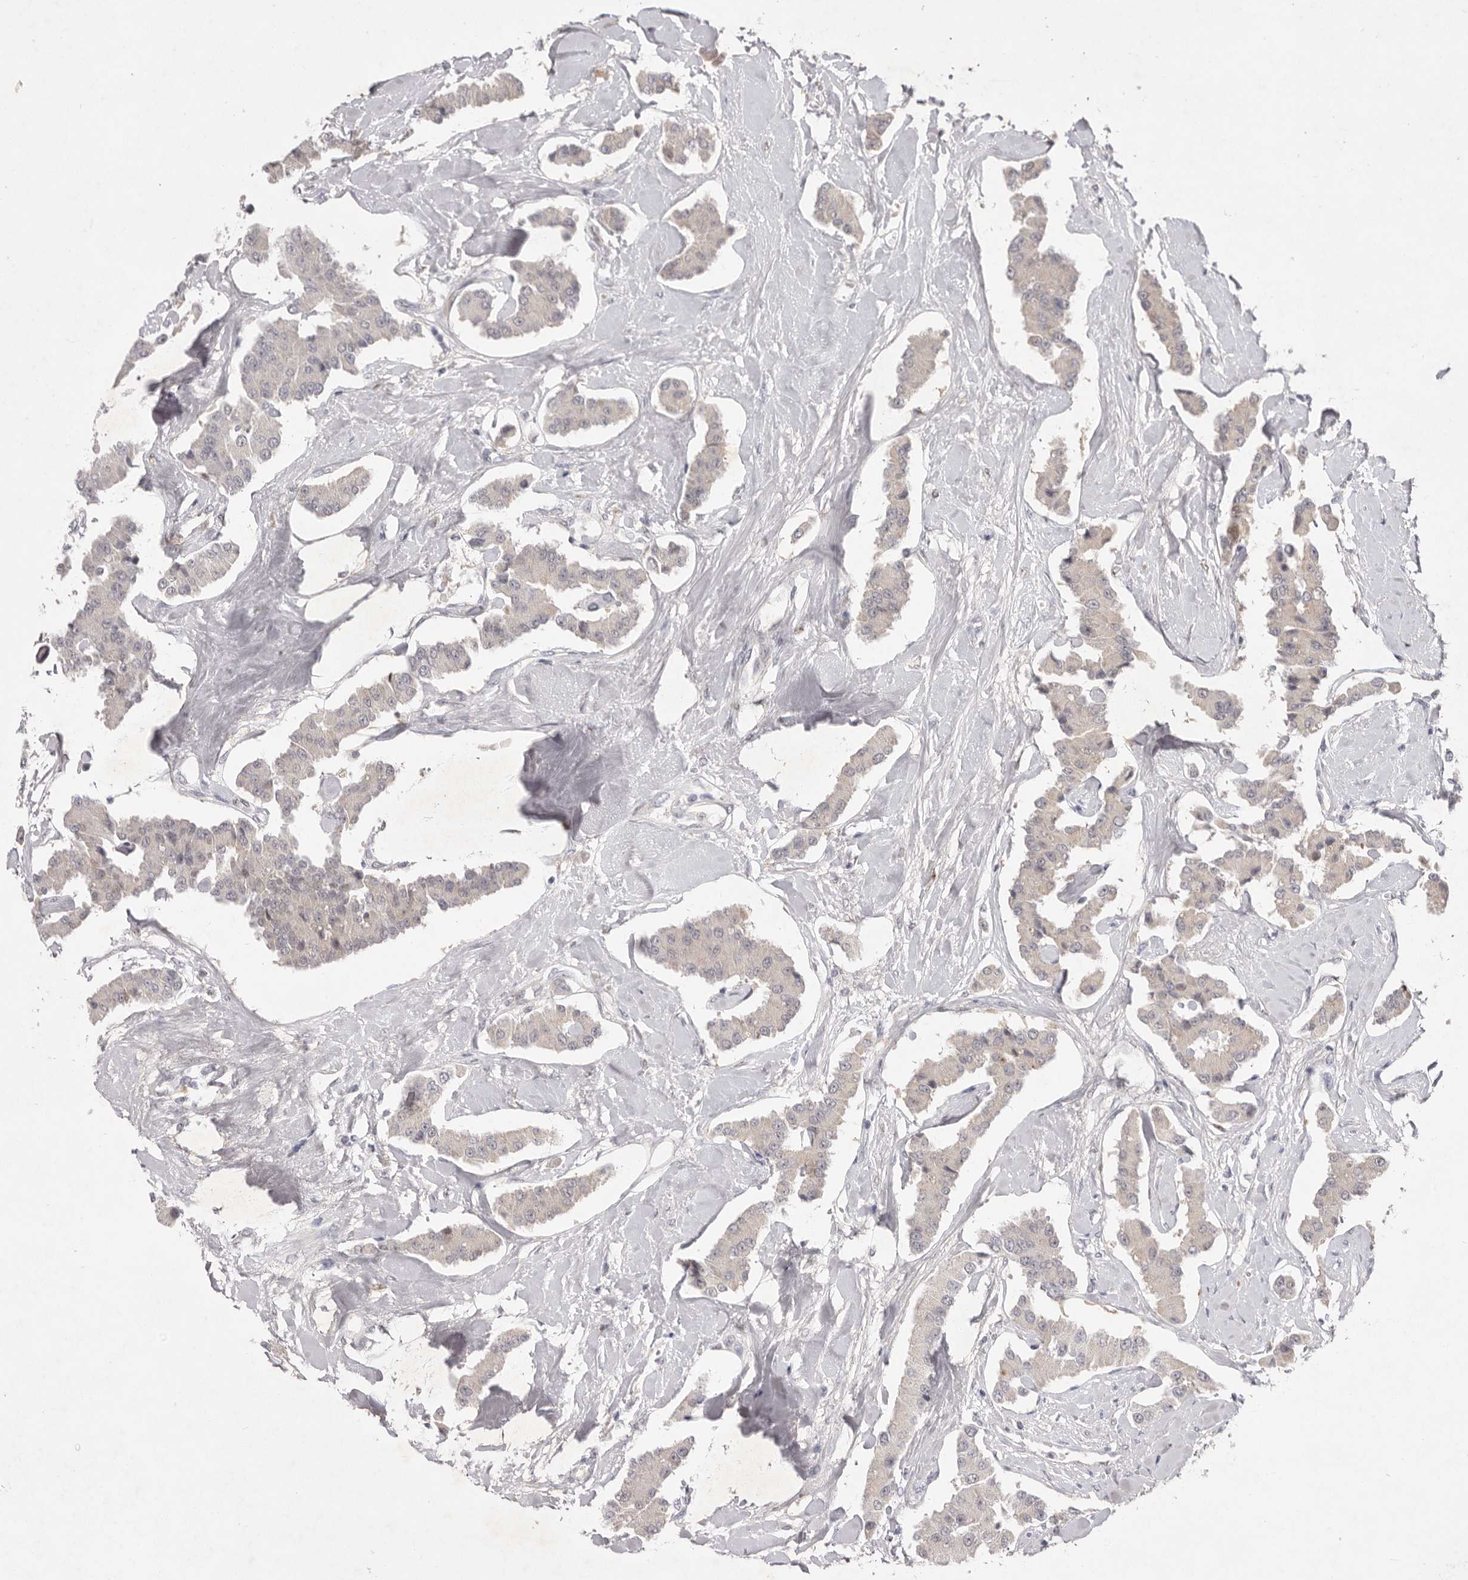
{"staining": {"intensity": "negative", "quantity": "none", "location": "none"}, "tissue": "carcinoid", "cell_type": "Tumor cells", "image_type": "cancer", "snomed": [{"axis": "morphology", "description": "Carcinoid, malignant, NOS"}, {"axis": "topography", "description": "Pancreas"}], "caption": "DAB immunohistochemical staining of human carcinoid reveals no significant staining in tumor cells. (DAB (3,3'-diaminobenzidine) immunohistochemistry (IHC) visualized using brightfield microscopy, high magnification).", "gene": "TADA1", "patient": {"sex": "male", "age": 41}}